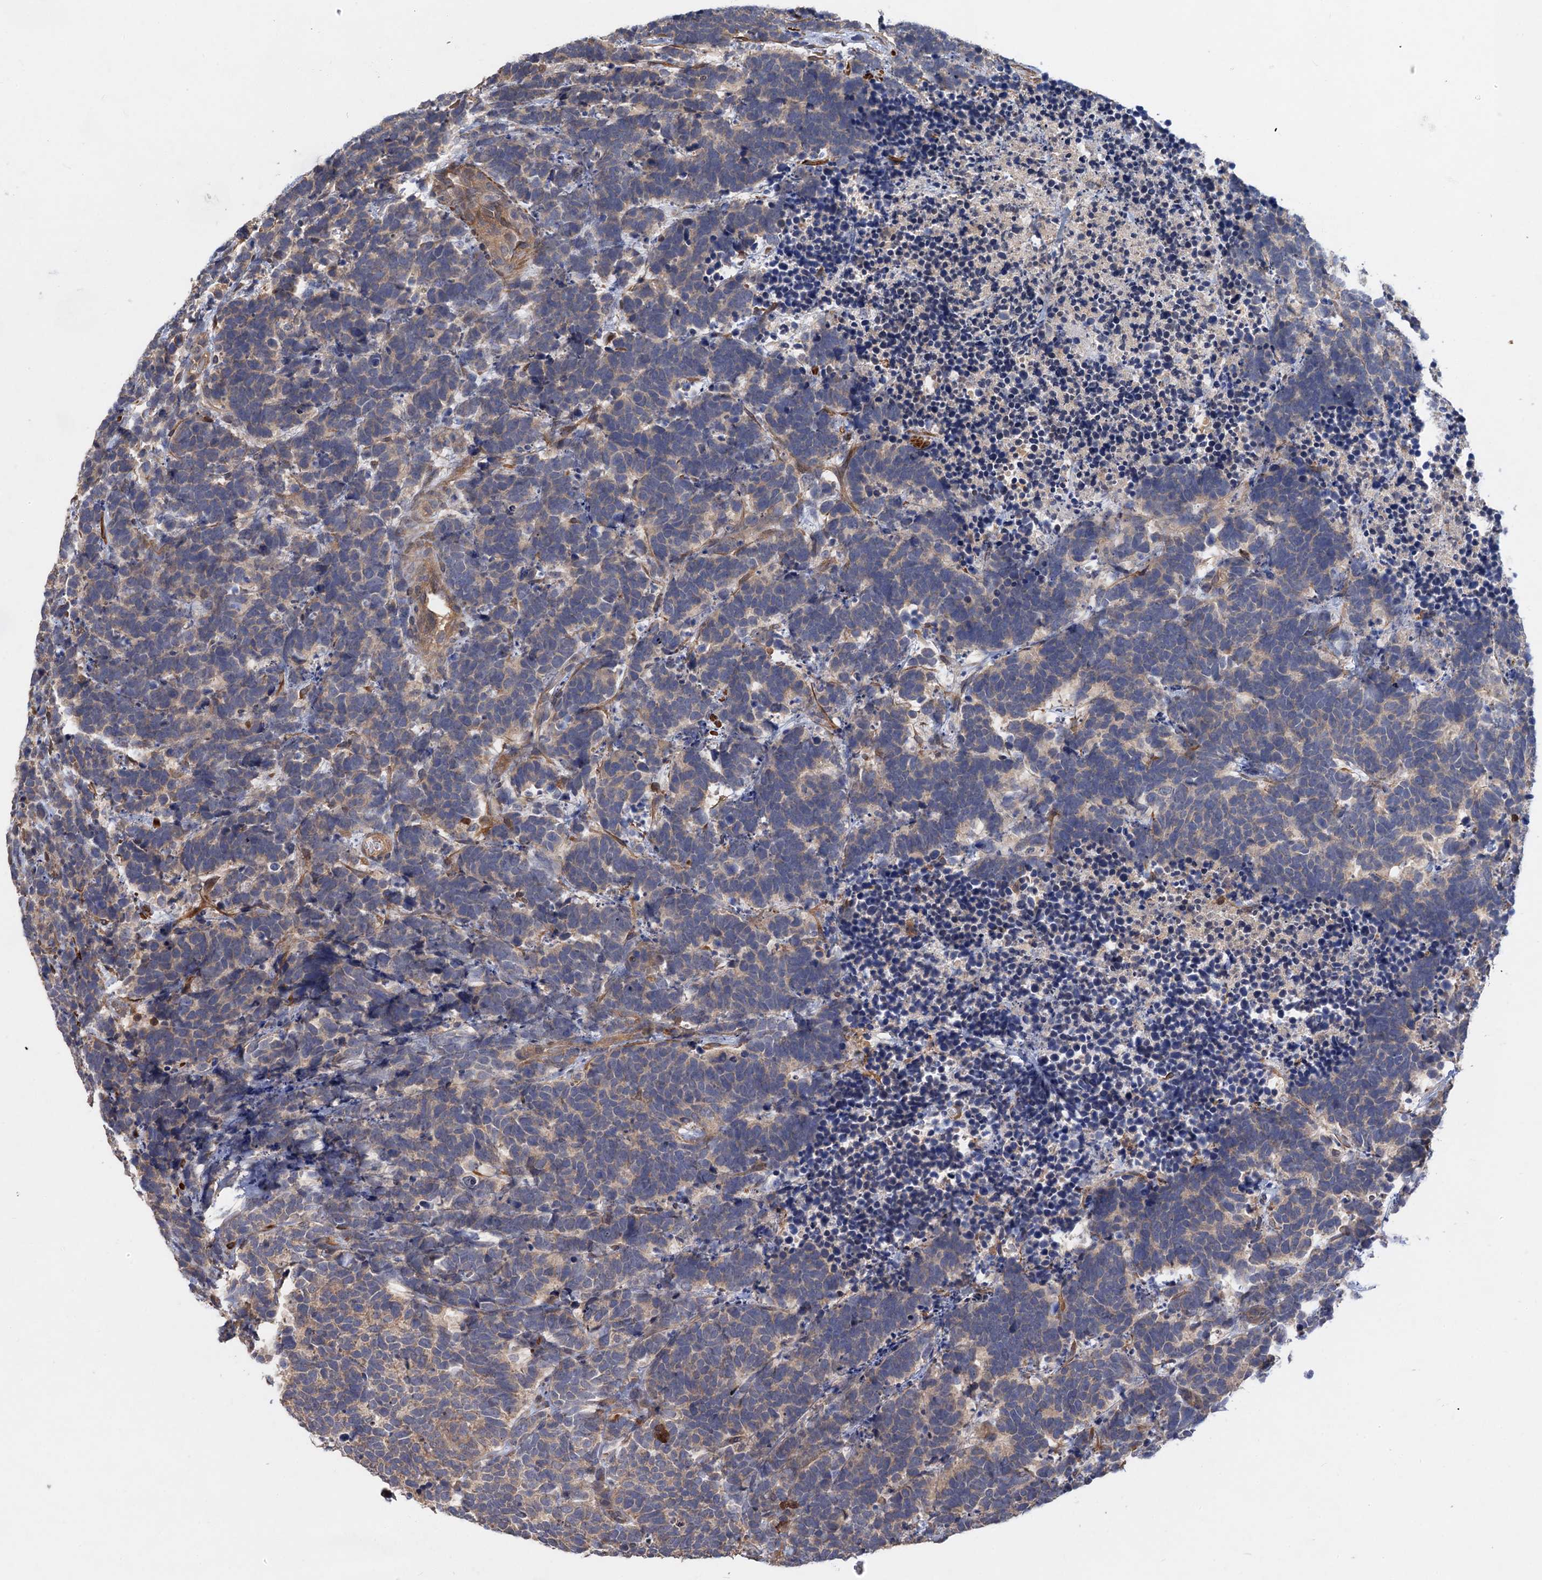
{"staining": {"intensity": "weak", "quantity": "25%-75%", "location": "cytoplasmic/membranous"}, "tissue": "carcinoid", "cell_type": "Tumor cells", "image_type": "cancer", "snomed": [{"axis": "morphology", "description": "Carcinoma, NOS"}, {"axis": "morphology", "description": "Carcinoid, malignant, NOS"}, {"axis": "topography", "description": "Urinary bladder"}], "caption": "Approximately 25%-75% of tumor cells in human carcinoid reveal weak cytoplasmic/membranous protein staining as visualized by brown immunohistochemical staining.", "gene": "DGKA", "patient": {"sex": "male", "age": 57}}